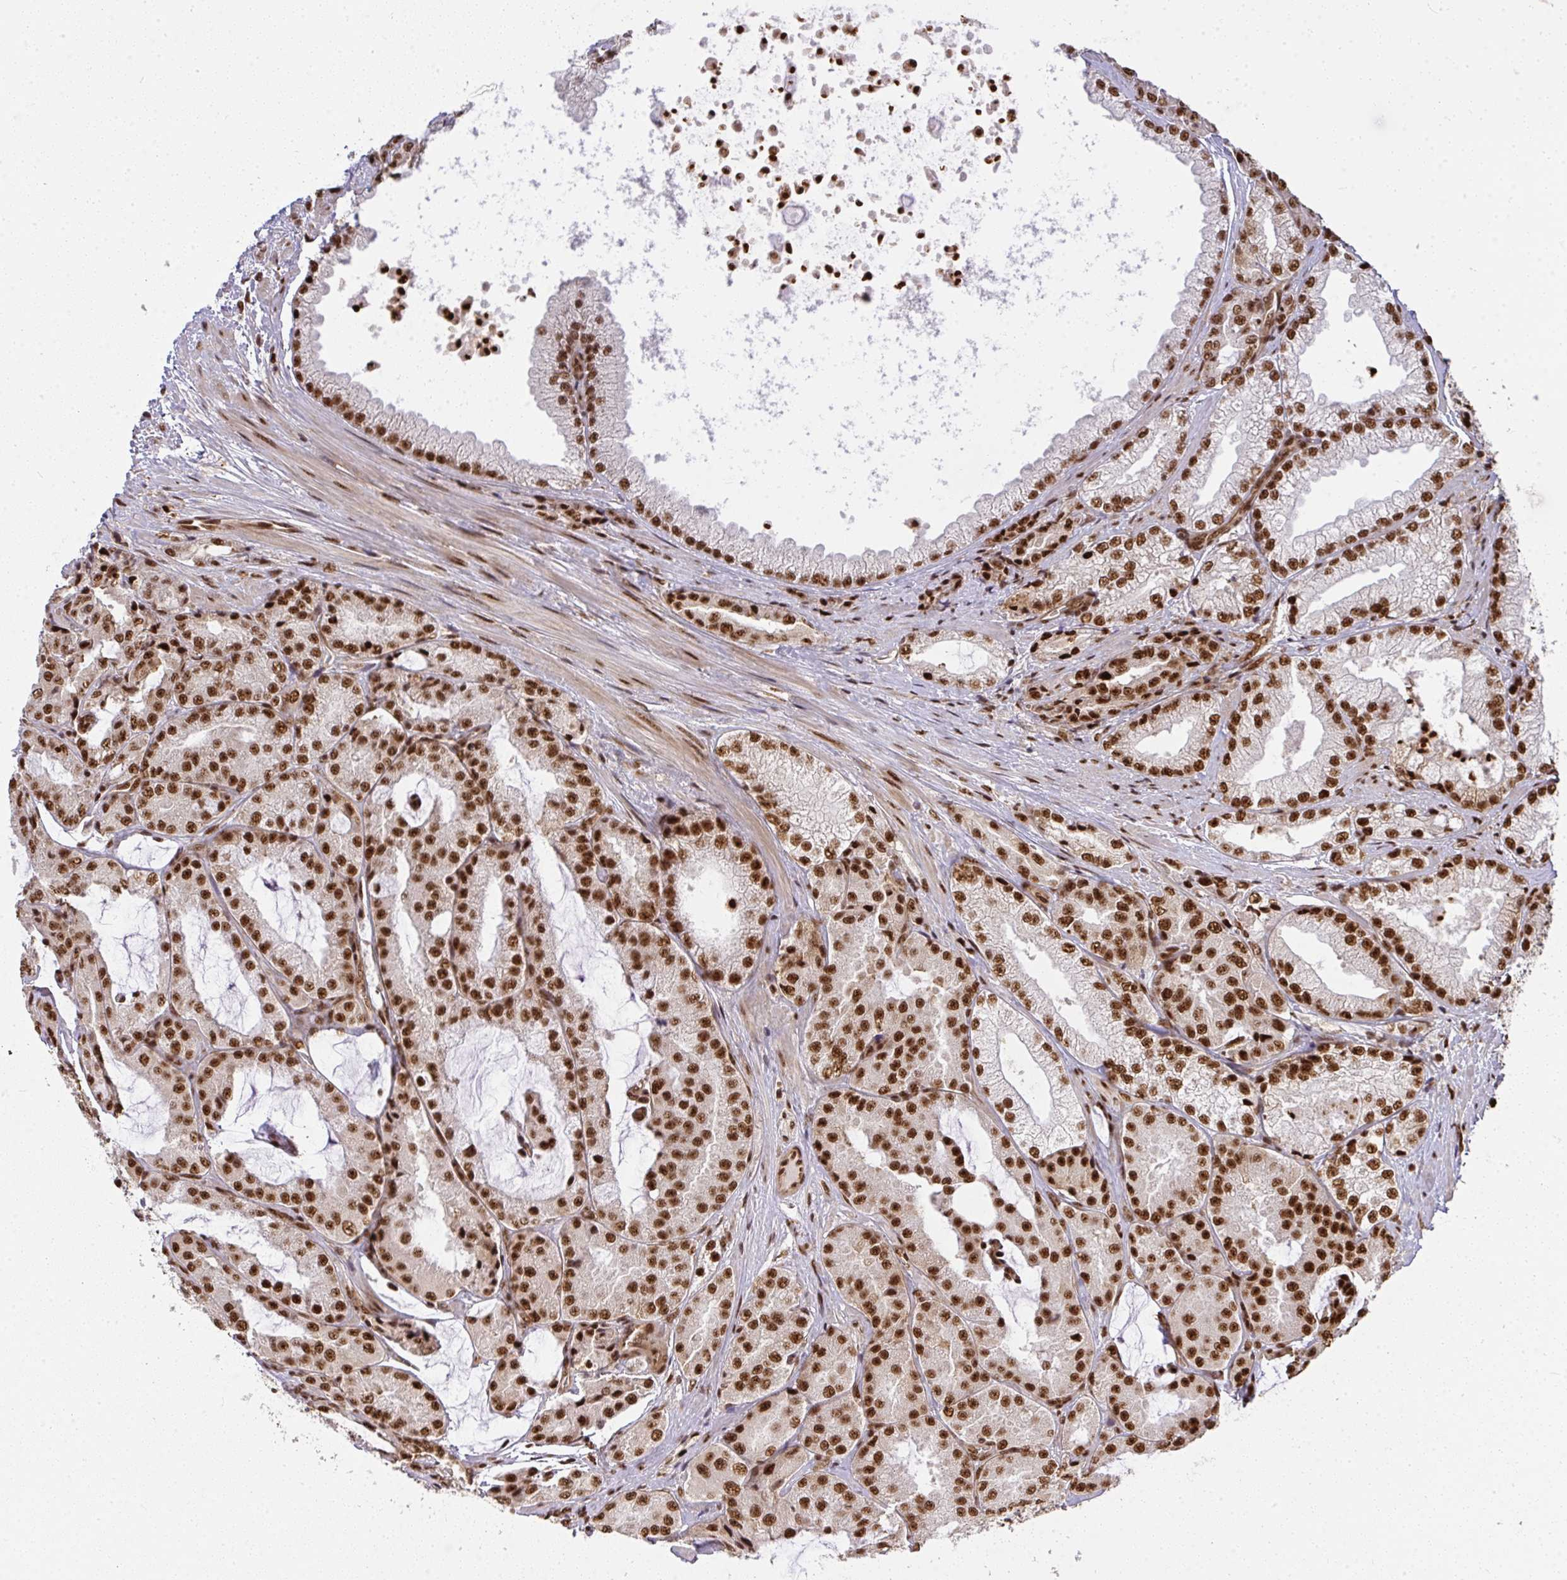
{"staining": {"intensity": "strong", "quantity": ">75%", "location": "nuclear"}, "tissue": "prostate cancer", "cell_type": "Tumor cells", "image_type": "cancer", "snomed": [{"axis": "morphology", "description": "Adenocarcinoma, High grade"}, {"axis": "topography", "description": "Prostate"}], "caption": "Strong nuclear expression for a protein is appreciated in about >75% of tumor cells of prostate high-grade adenocarcinoma using immunohistochemistry.", "gene": "U2AF1", "patient": {"sex": "male", "age": 68}}